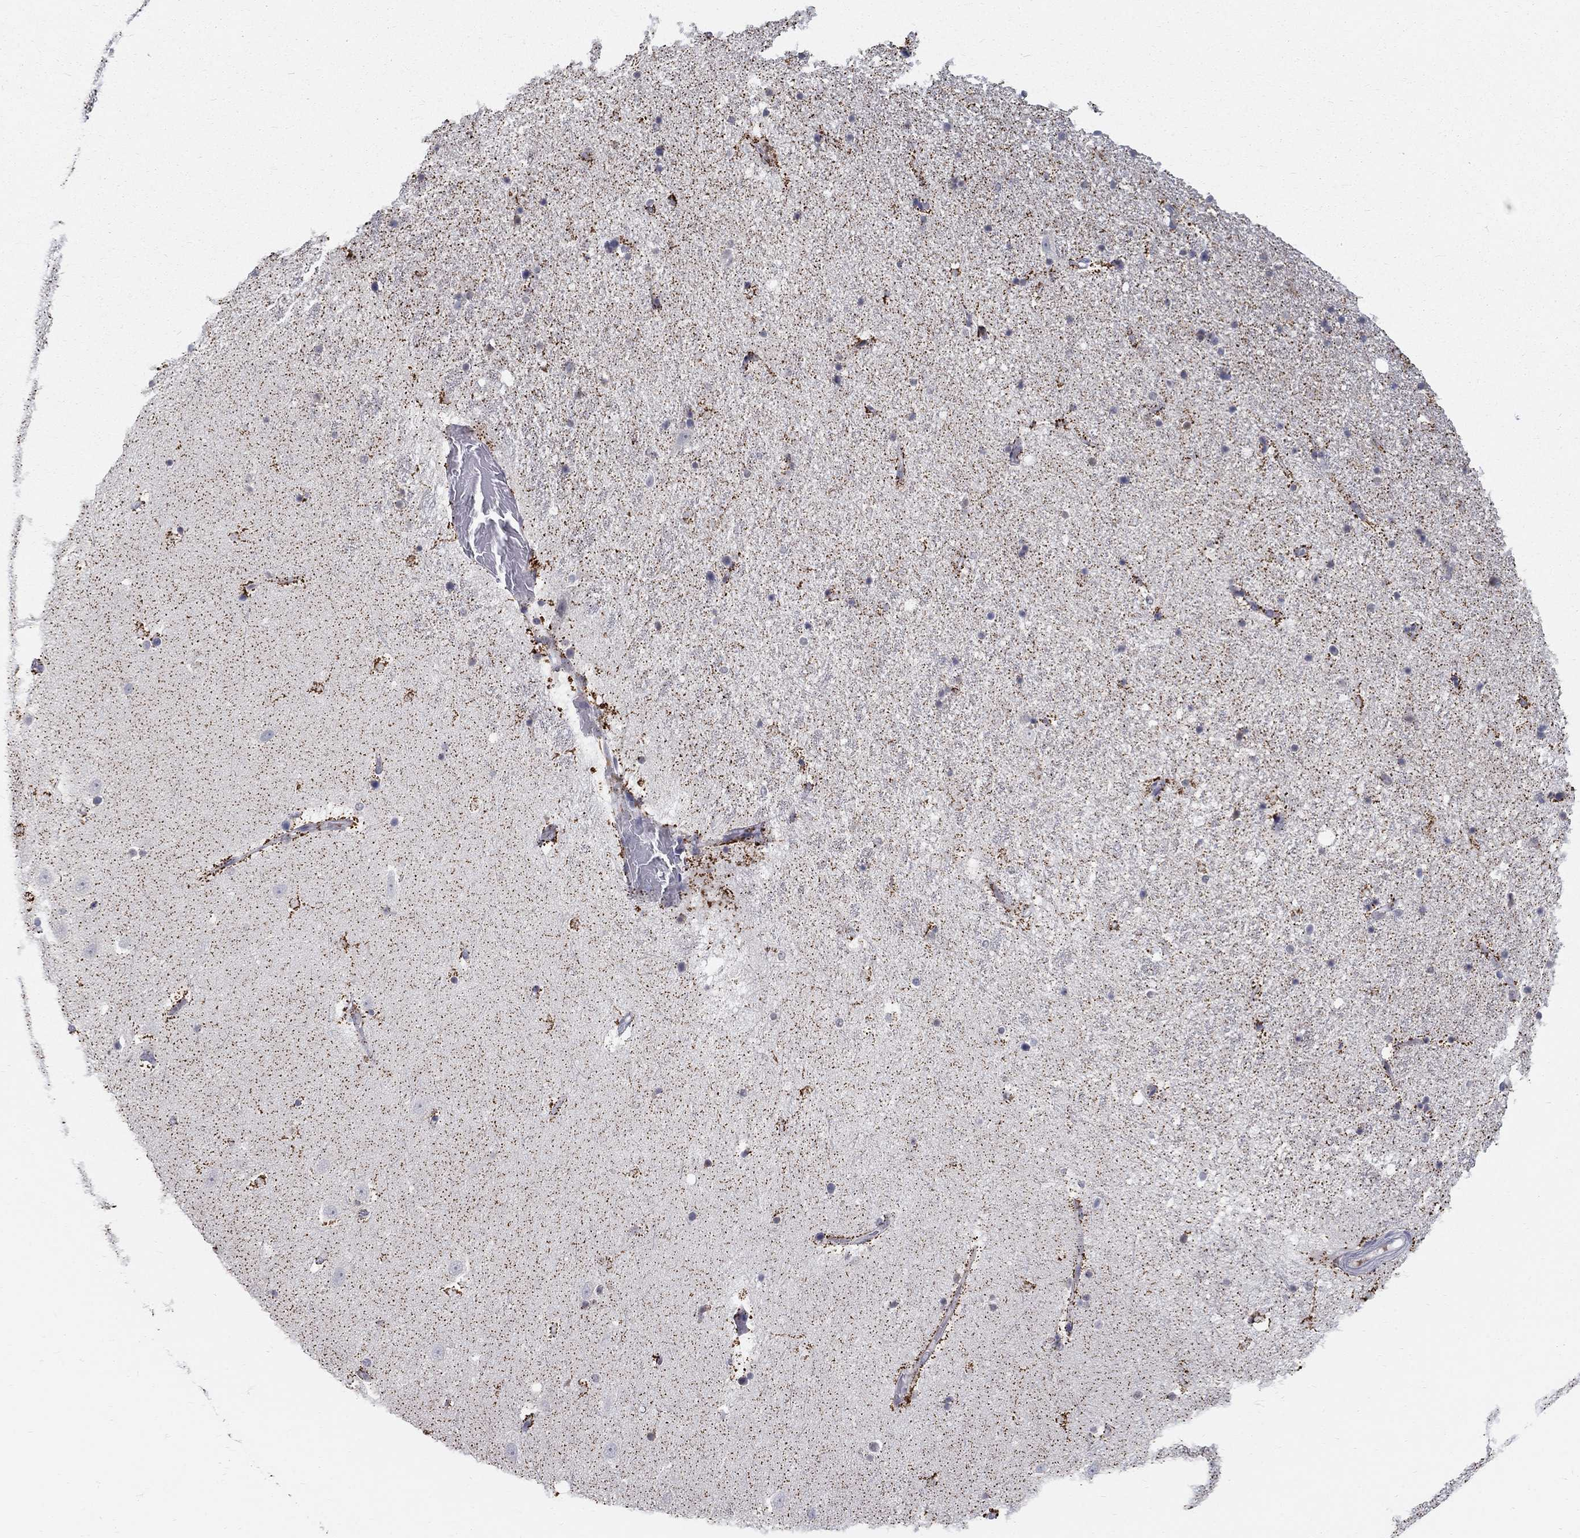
{"staining": {"intensity": "moderate", "quantity": "25%-75%", "location": "cytoplasmic/membranous"}, "tissue": "hippocampus", "cell_type": "Glial cells", "image_type": "normal", "snomed": [{"axis": "morphology", "description": "Normal tissue, NOS"}, {"axis": "topography", "description": "Hippocampus"}], "caption": "Moderate cytoplasmic/membranous staining for a protein is seen in about 25%-75% of glial cells of unremarkable hippocampus using immunohistochemistry.", "gene": "GCFC2", "patient": {"sex": "male", "age": 49}}